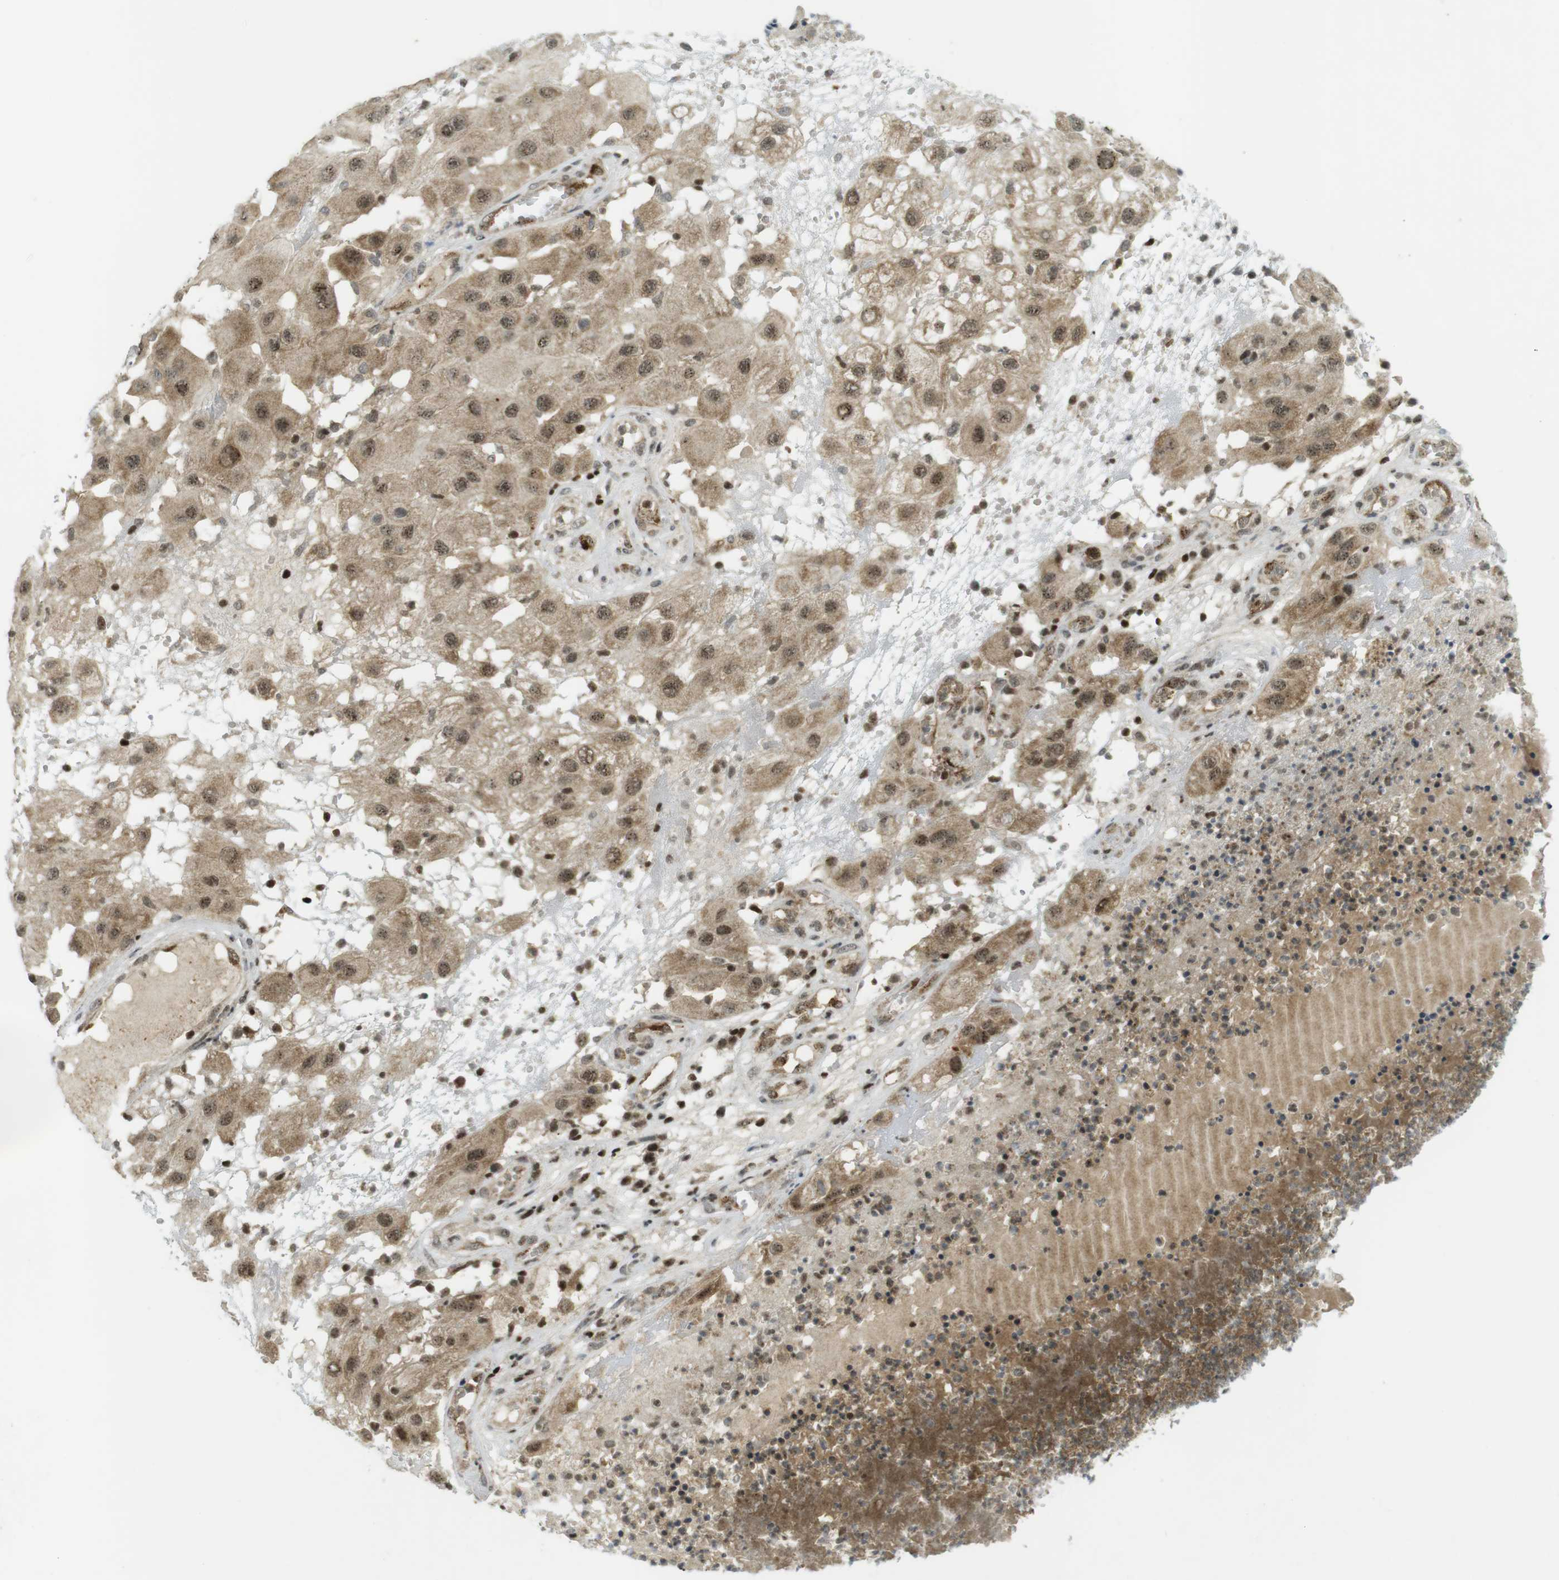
{"staining": {"intensity": "moderate", "quantity": ">75%", "location": "cytoplasmic/membranous,nuclear"}, "tissue": "melanoma", "cell_type": "Tumor cells", "image_type": "cancer", "snomed": [{"axis": "morphology", "description": "Malignant melanoma, NOS"}, {"axis": "topography", "description": "Skin"}], "caption": "IHC histopathology image of neoplastic tissue: human malignant melanoma stained using immunohistochemistry displays medium levels of moderate protein expression localized specifically in the cytoplasmic/membranous and nuclear of tumor cells, appearing as a cytoplasmic/membranous and nuclear brown color.", "gene": "PPP1R13B", "patient": {"sex": "female", "age": 81}}